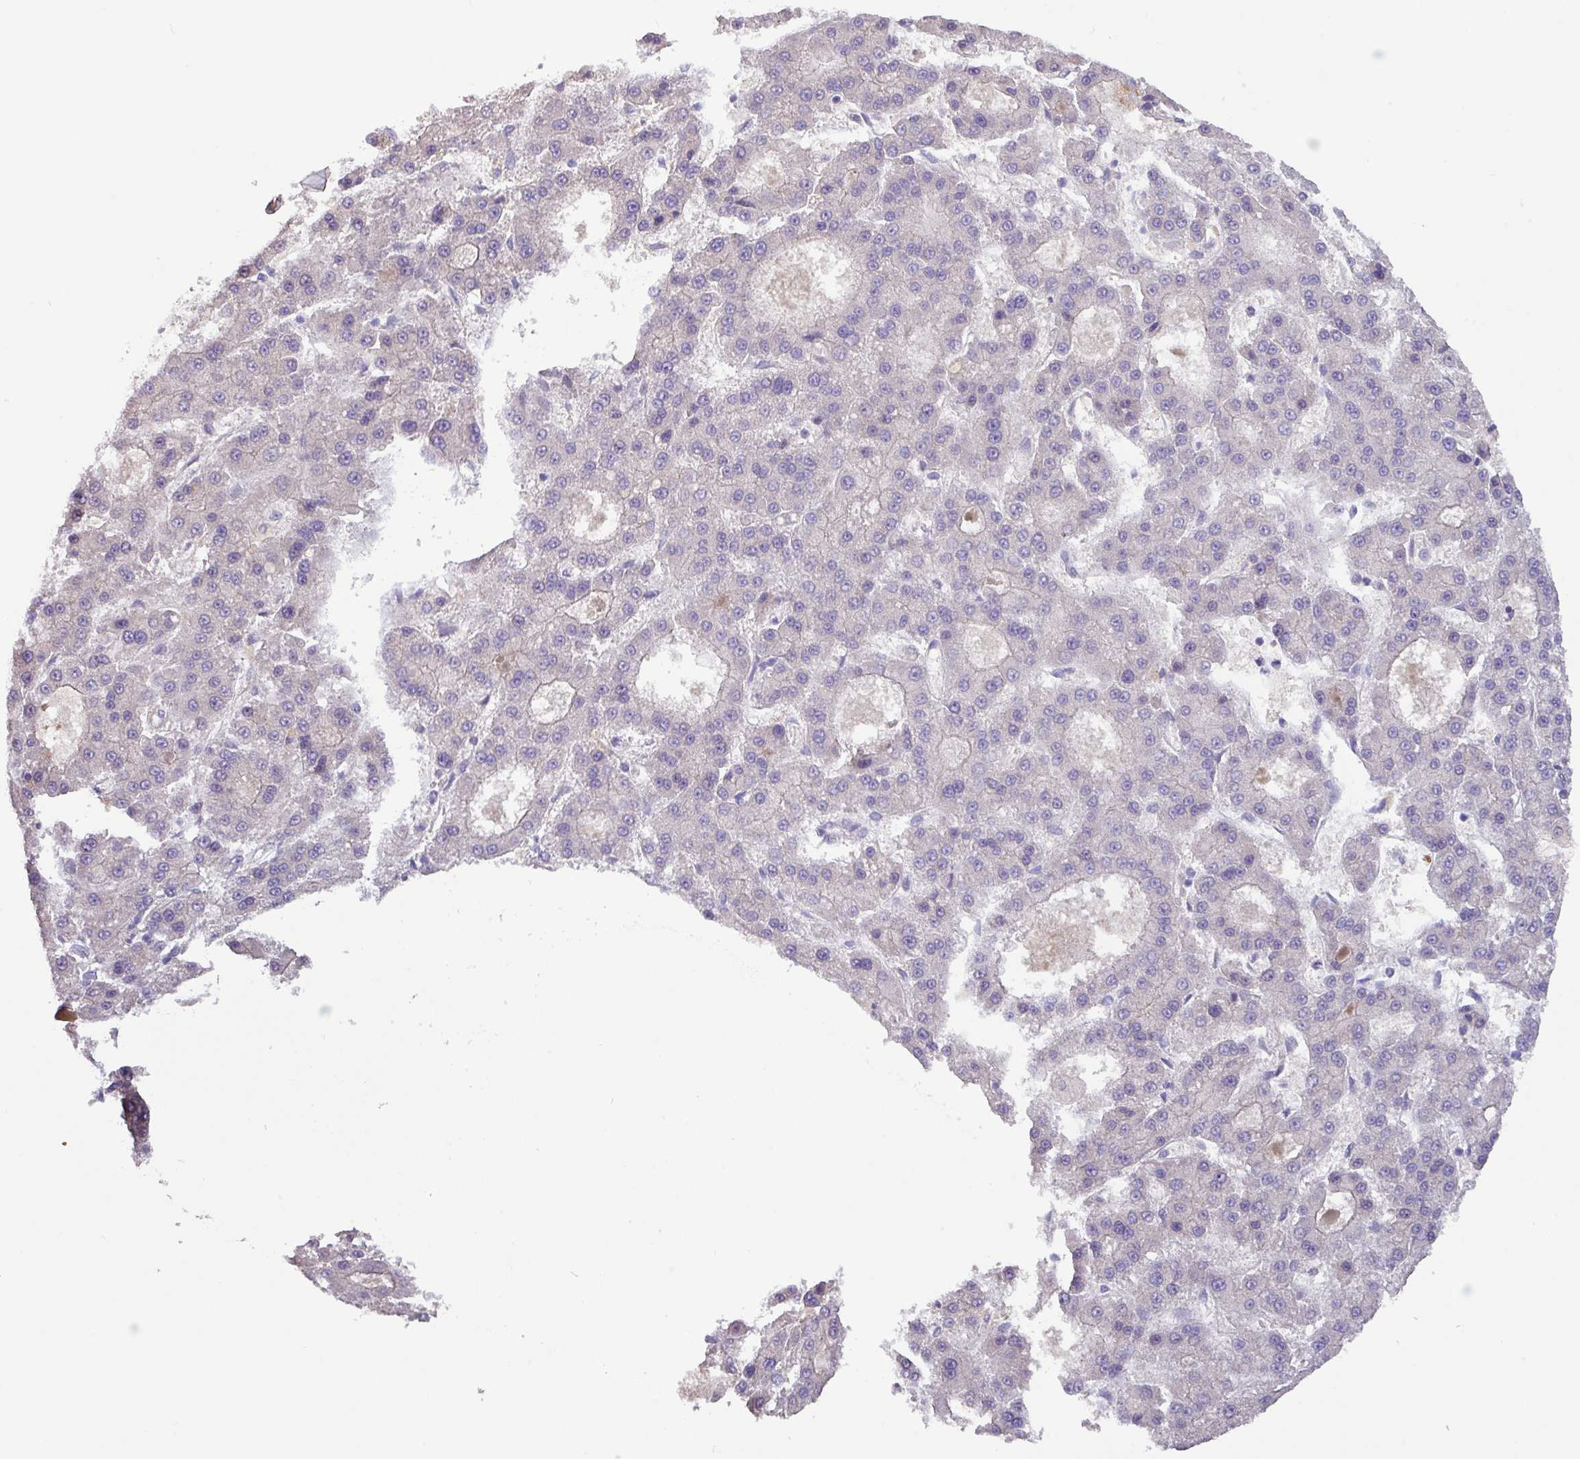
{"staining": {"intensity": "negative", "quantity": "none", "location": "none"}, "tissue": "liver cancer", "cell_type": "Tumor cells", "image_type": "cancer", "snomed": [{"axis": "morphology", "description": "Carcinoma, Hepatocellular, NOS"}, {"axis": "topography", "description": "Liver"}], "caption": "The immunohistochemistry image has no significant staining in tumor cells of hepatocellular carcinoma (liver) tissue.", "gene": "MRM2", "patient": {"sex": "male", "age": 70}}